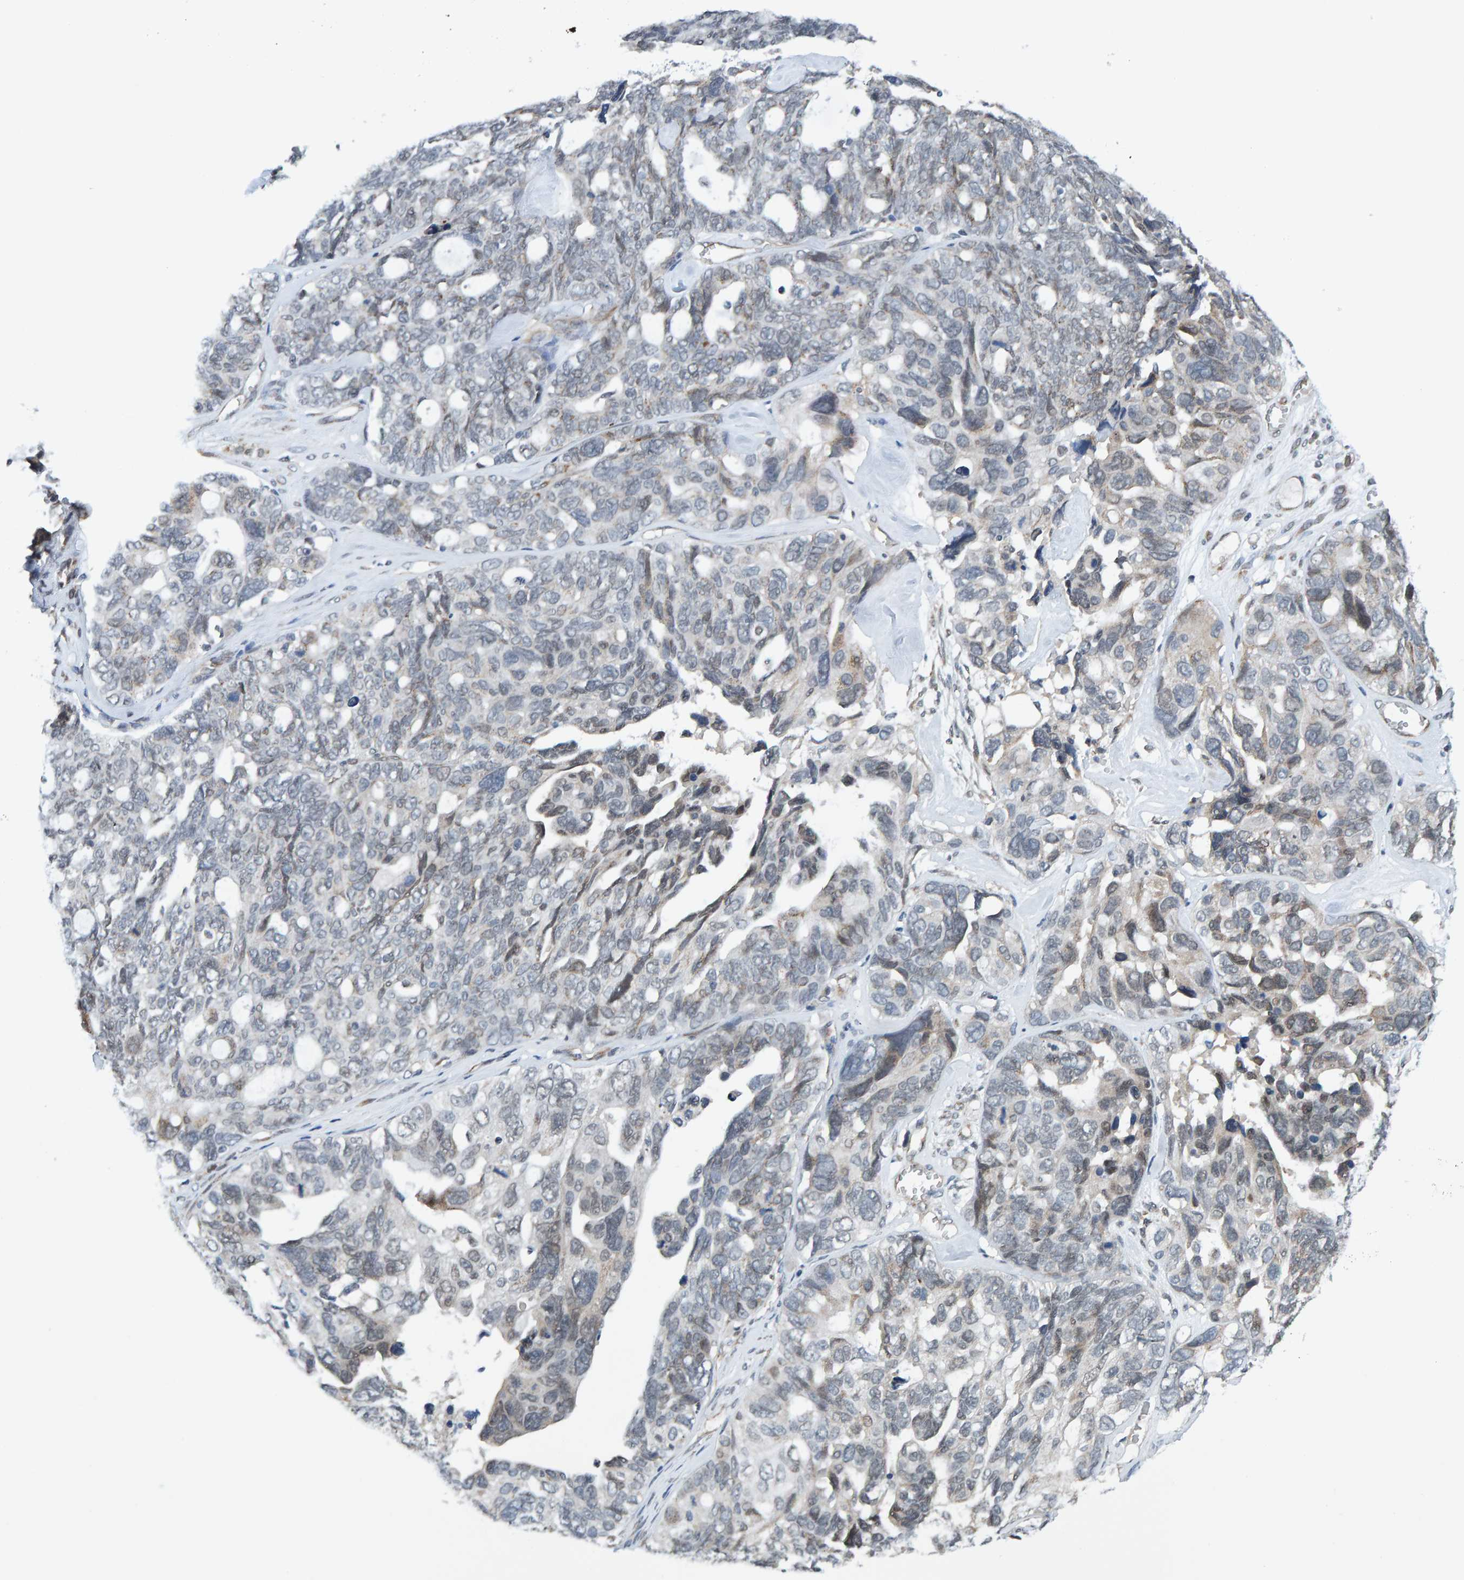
{"staining": {"intensity": "weak", "quantity": "<25%", "location": "cytoplasmic/membranous"}, "tissue": "ovarian cancer", "cell_type": "Tumor cells", "image_type": "cancer", "snomed": [{"axis": "morphology", "description": "Cystadenocarcinoma, serous, NOS"}, {"axis": "topography", "description": "Ovary"}], "caption": "The histopathology image reveals no significant positivity in tumor cells of serous cystadenocarcinoma (ovarian). (DAB immunohistochemistry with hematoxylin counter stain).", "gene": "SCRN2", "patient": {"sex": "female", "age": 79}}